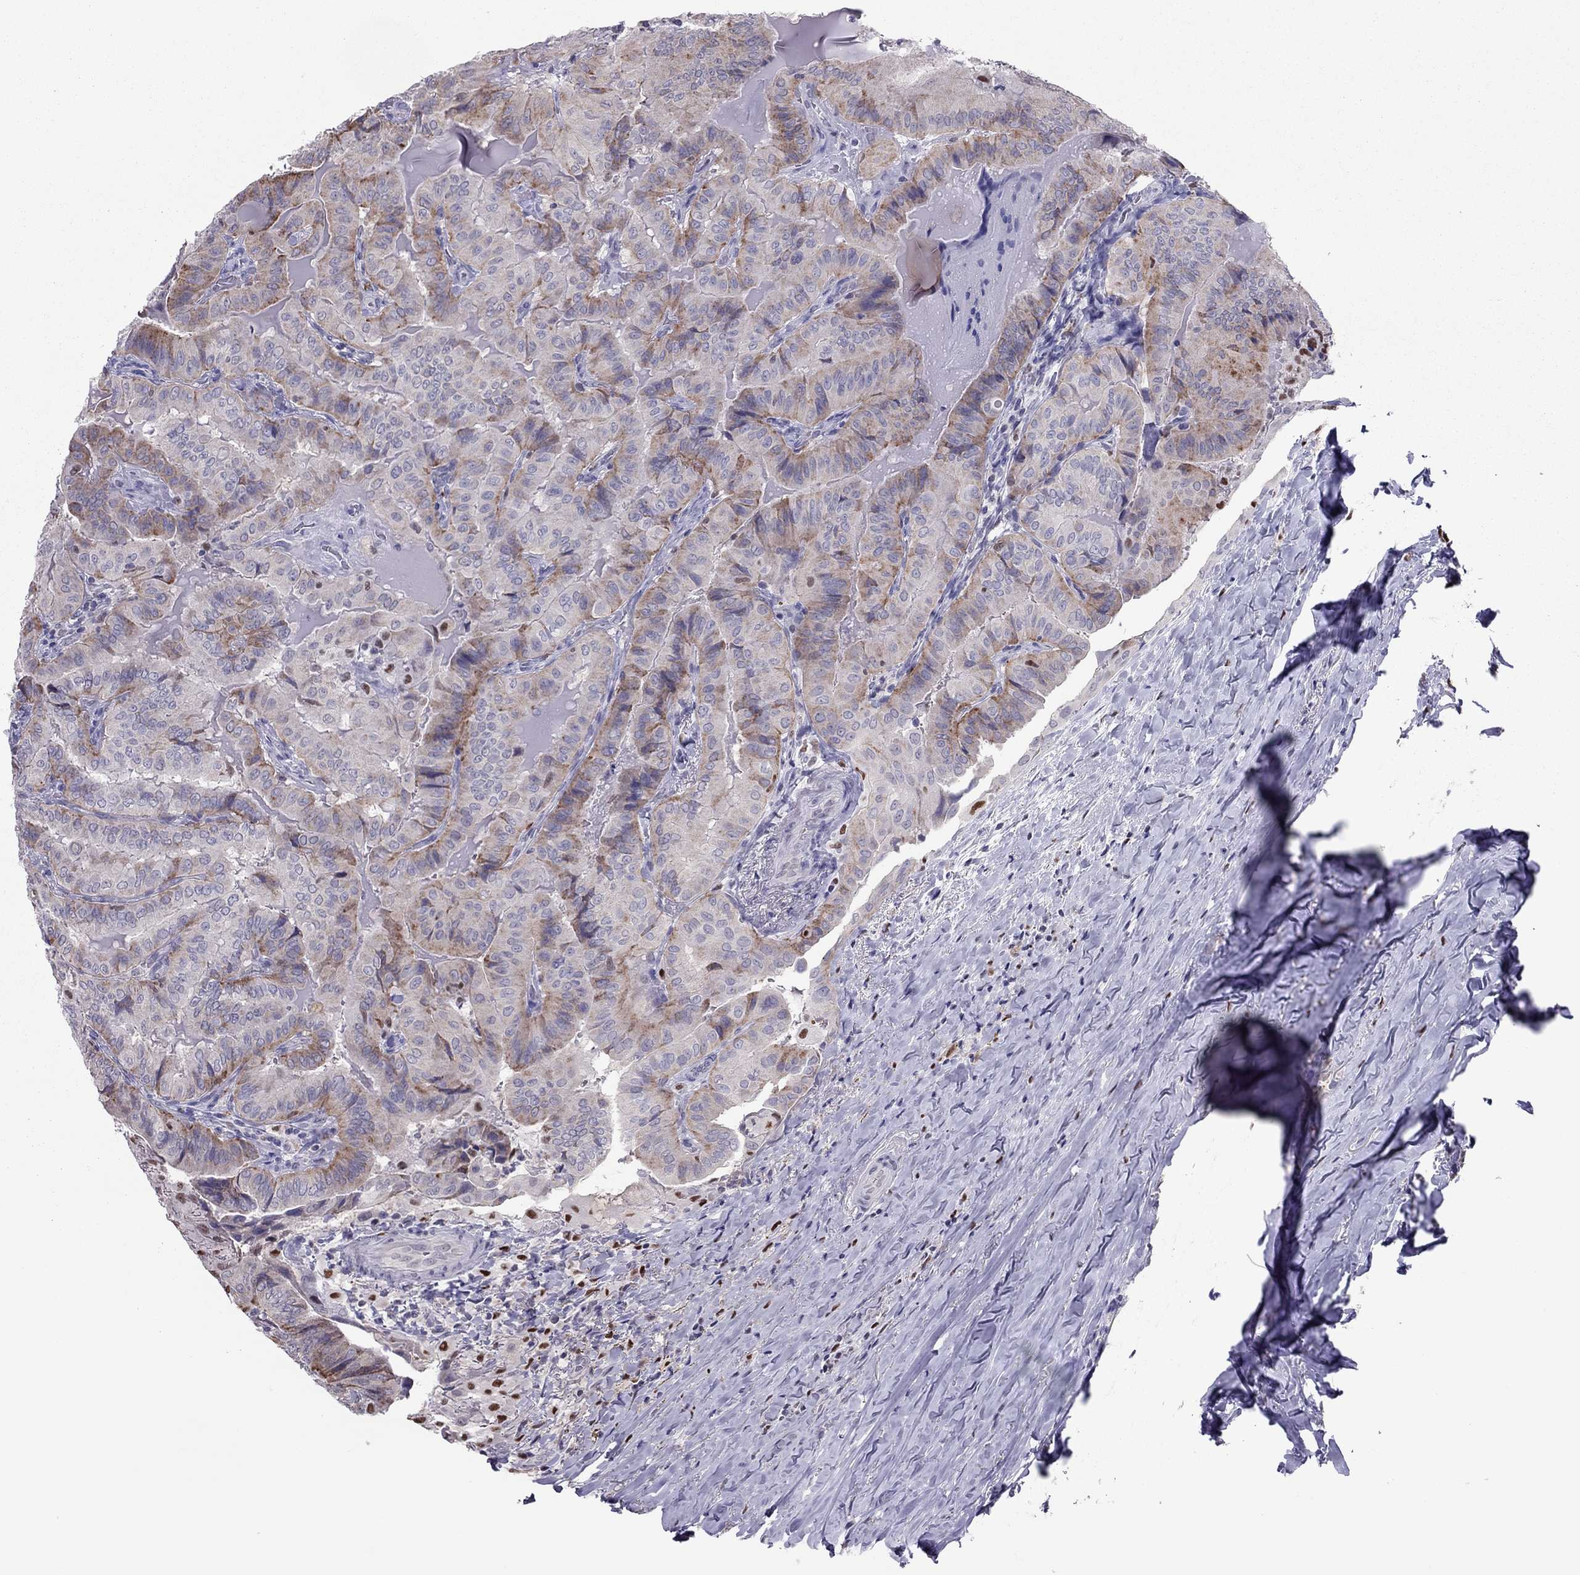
{"staining": {"intensity": "moderate", "quantity": ">75%", "location": "cytoplasmic/membranous"}, "tissue": "thyroid cancer", "cell_type": "Tumor cells", "image_type": "cancer", "snomed": [{"axis": "morphology", "description": "Papillary adenocarcinoma, NOS"}, {"axis": "topography", "description": "Thyroid gland"}], "caption": "Thyroid cancer stained with a protein marker displays moderate staining in tumor cells.", "gene": "SPINT3", "patient": {"sex": "female", "age": 68}}